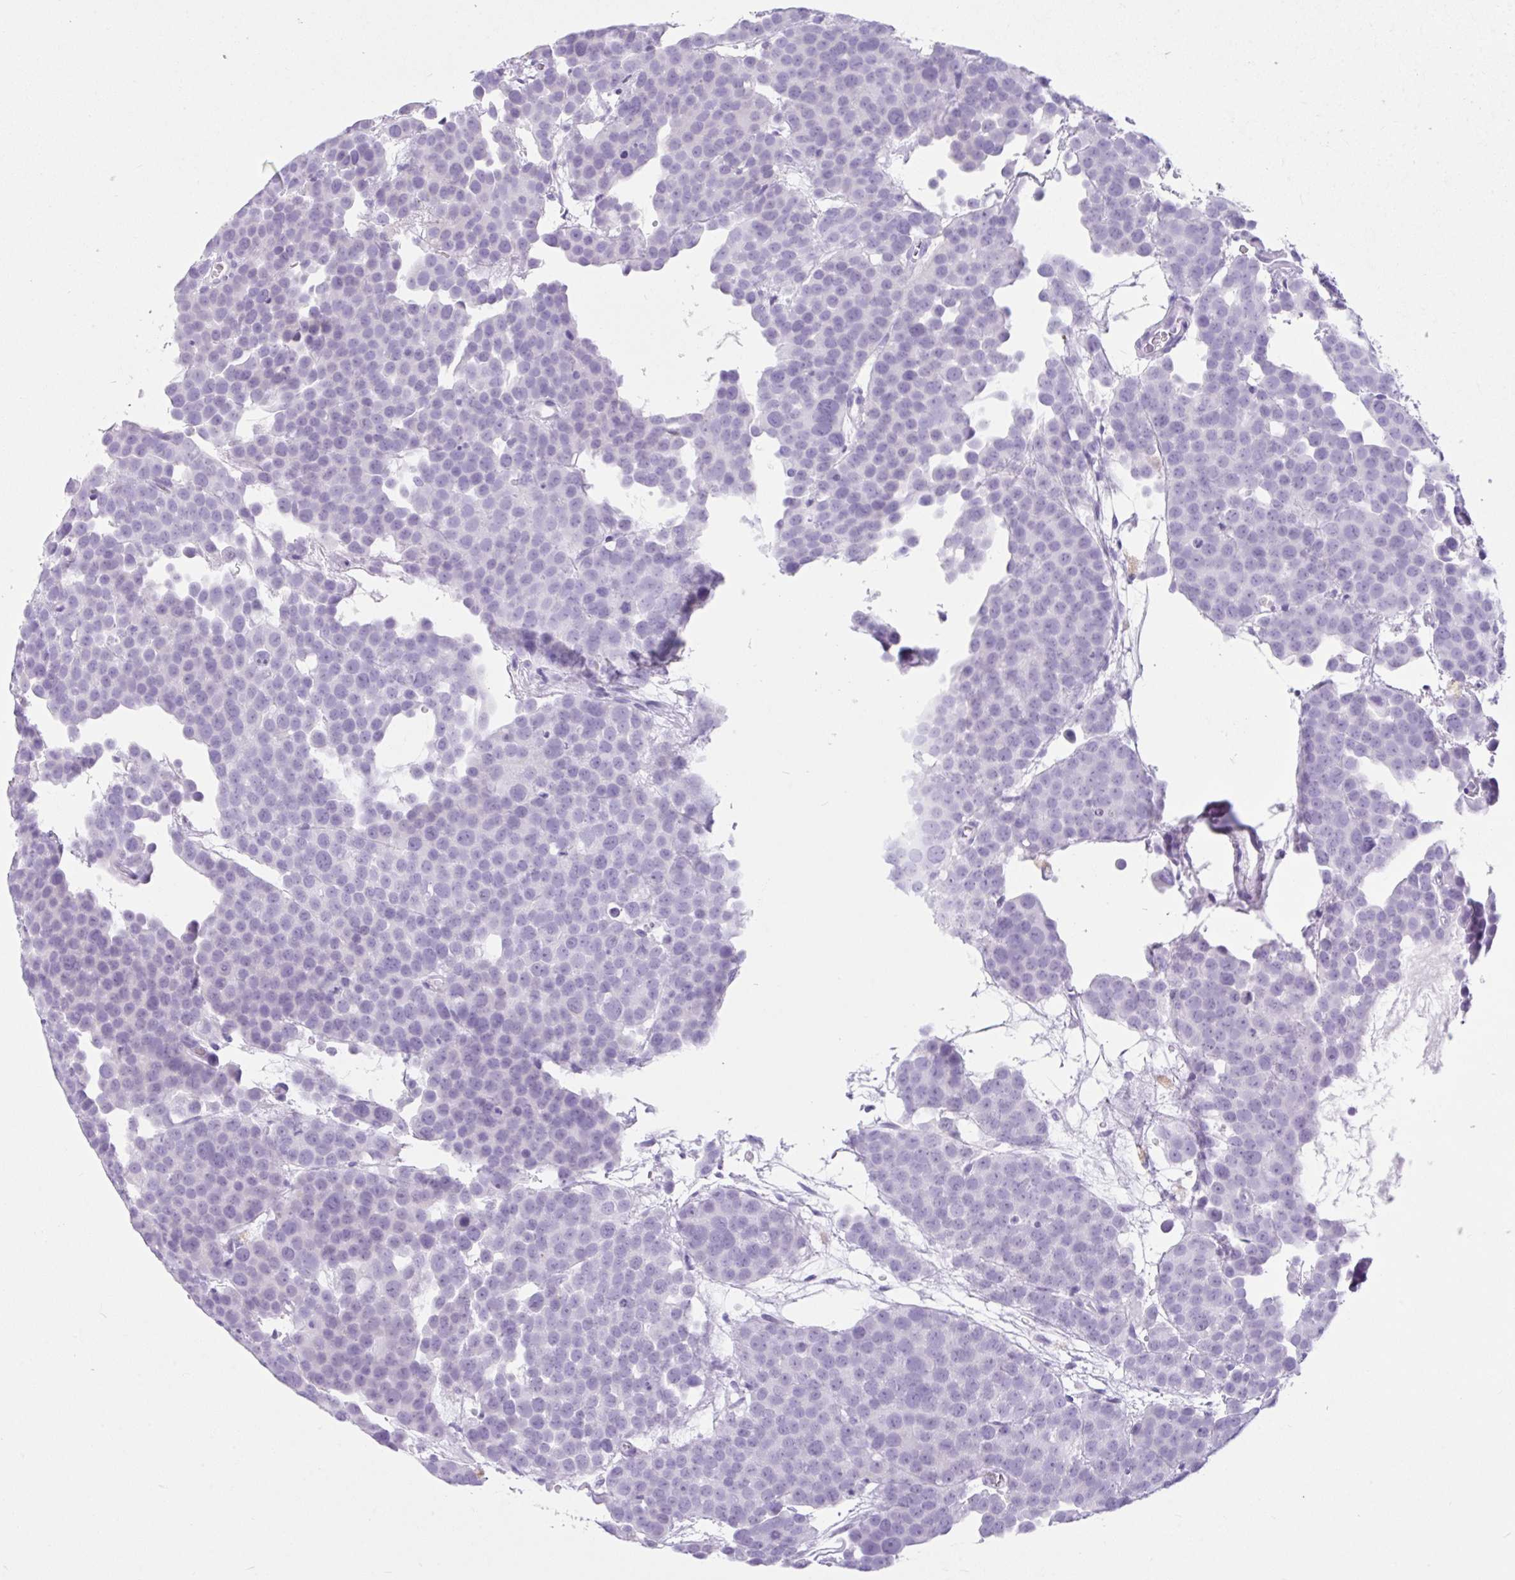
{"staining": {"intensity": "negative", "quantity": "none", "location": "none"}, "tissue": "testis cancer", "cell_type": "Tumor cells", "image_type": "cancer", "snomed": [{"axis": "morphology", "description": "Seminoma, NOS"}, {"axis": "topography", "description": "Testis"}], "caption": "Immunohistochemistry (IHC) micrograph of neoplastic tissue: human testis cancer stained with DAB (3,3'-diaminobenzidine) exhibits no significant protein staining in tumor cells. (Brightfield microscopy of DAB IHC at high magnification).", "gene": "CTSE", "patient": {"sex": "male", "age": 71}}